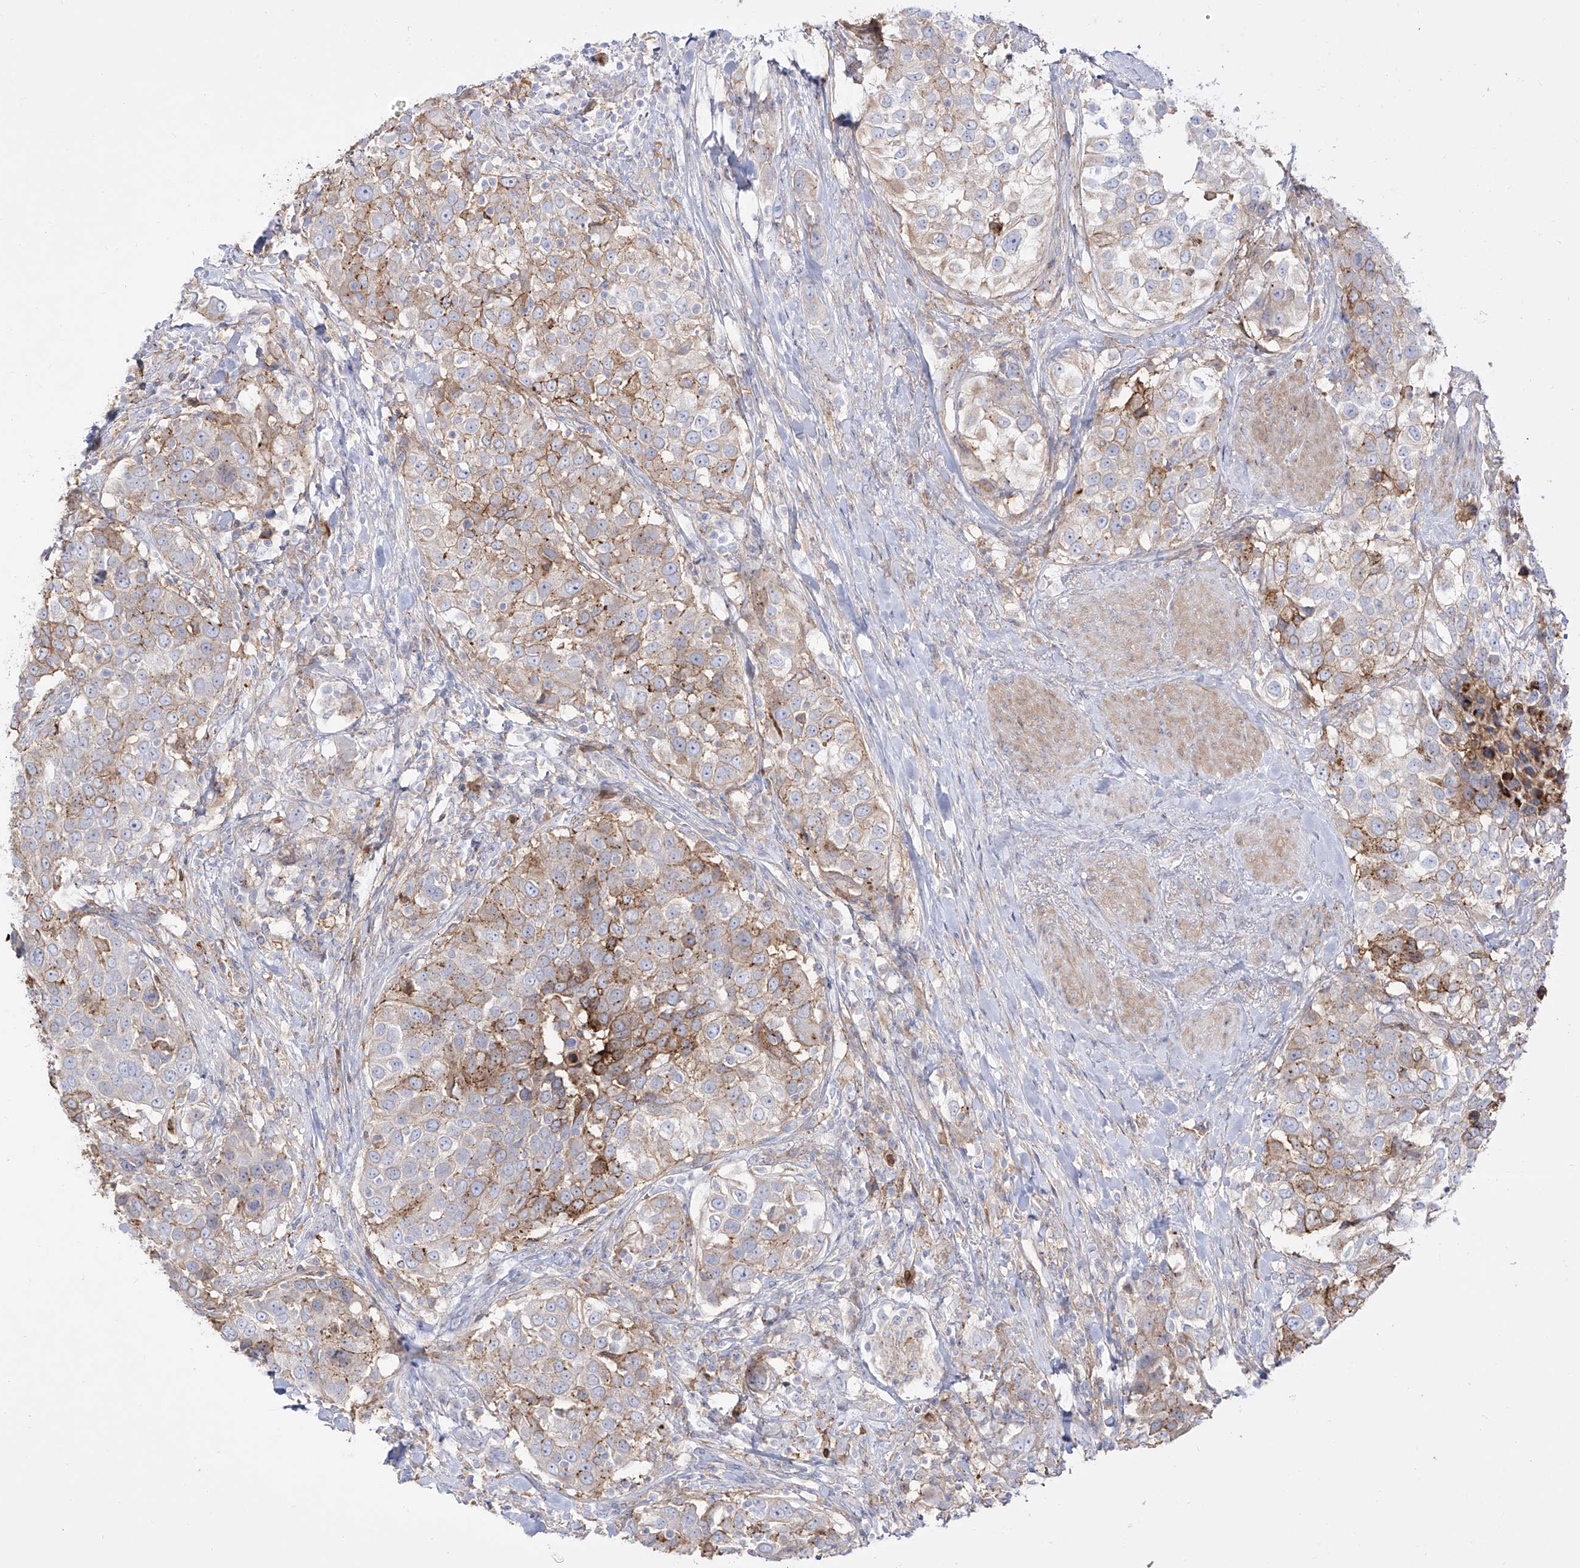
{"staining": {"intensity": "moderate", "quantity": "<25%", "location": "cytoplasmic/membranous"}, "tissue": "urothelial cancer", "cell_type": "Tumor cells", "image_type": "cancer", "snomed": [{"axis": "morphology", "description": "Urothelial carcinoma, High grade"}, {"axis": "topography", "description": "Urinary bladder"}], "caption": "High-magnification brightfield microscopy of urothelial cancer stained with DAB (3,3'-diaminobenzidine) (brown) and counterstained with hematoxylin (blue). tumor cells exhibit moderate cytoplasmic/membranous expression is present in approximately<25% of cells. The protein of interest is stained brown, and the nuclei are stained in blue (DAB IHC with brightfield microscopy, high magnification).", "gene": "ZGRF1", "patient": {"sex": "female", "age": 80}}